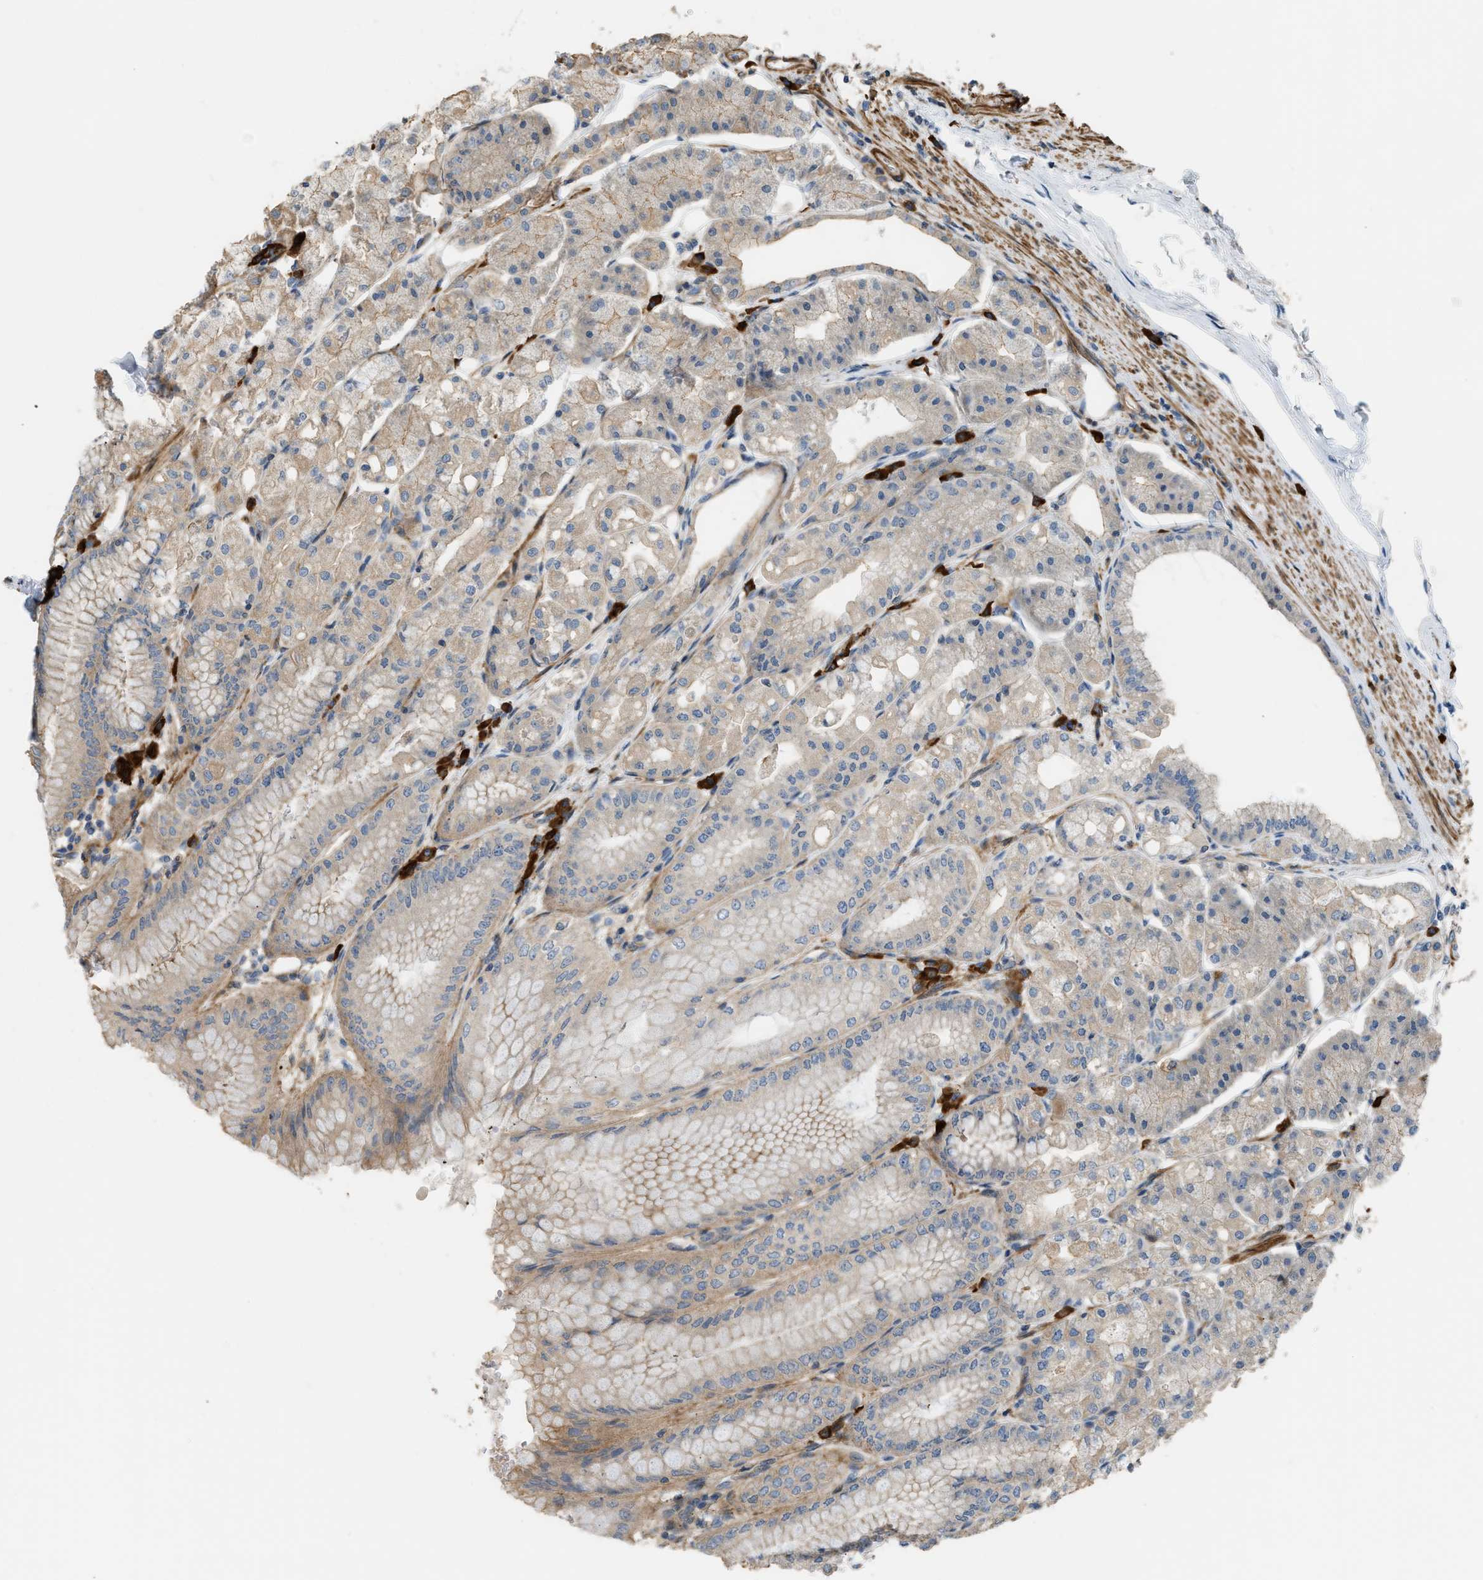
{"staining": {"intensity": "weak", "quantity": "25%-75%", "location": "cytoplasmic/membranous"}, "tissue": "stomach", "cell_type": "Glandular cells", "image_type": "normal", "snomed": [{"axis": "morphology", "description": "Normal tissue, NOS"}, {"axis": "topography", "description": "Stomach, lower"}], "caption": "Protein expression analysis of benign human stomach reveals weak cytoplasmic/membranous positivity in about 25%-75% of glandular cells. Using DAB (brown) and hematoxylin (blue) stains, captured at high magnification using brightfield microscopy.", "gene": "BTN3A2", "patient": {"sex": "male", "age": 71}}